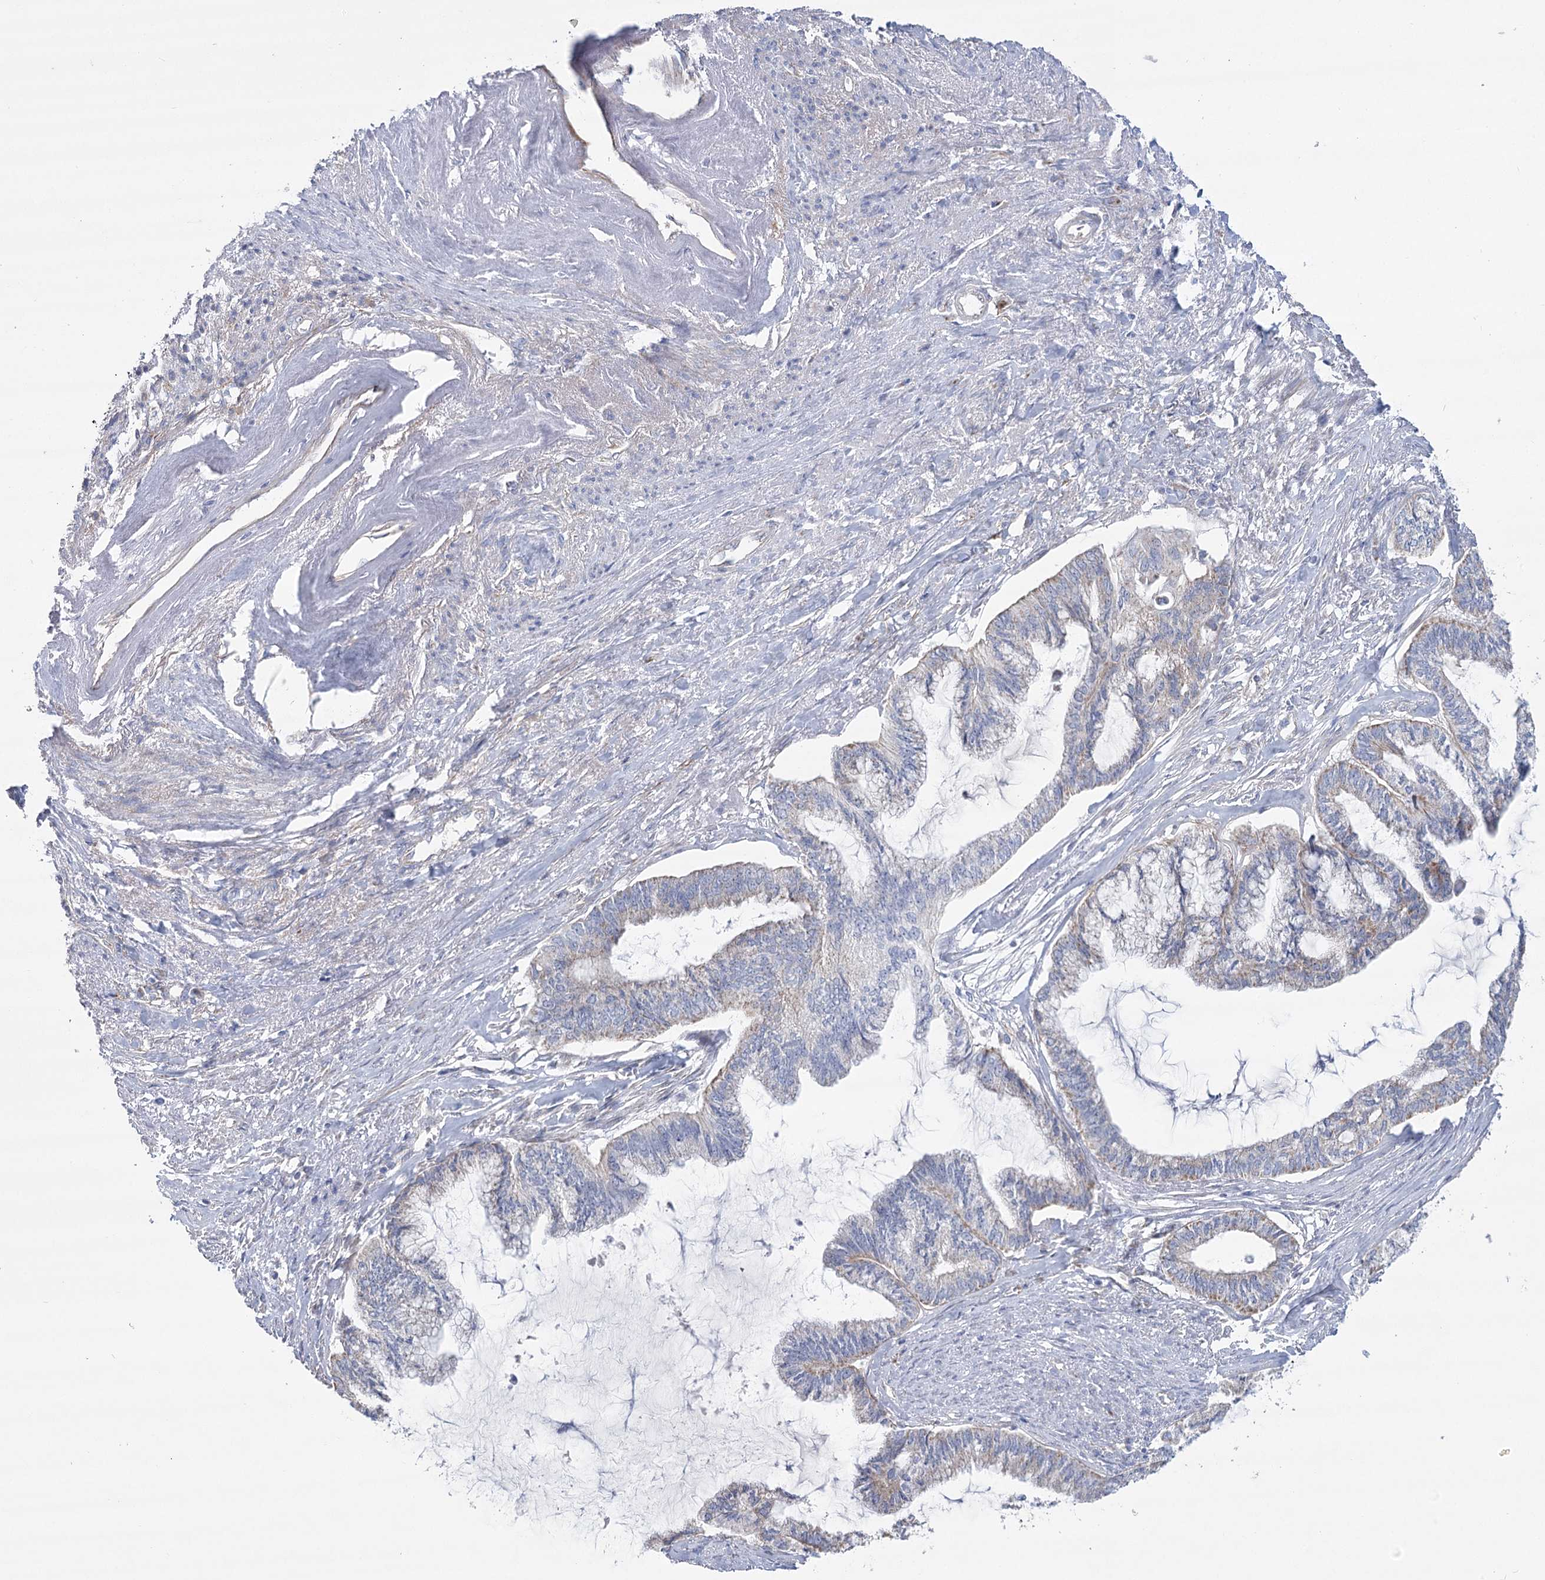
{"staining": {"intensity": "weak", "quantity": "<25%", "location": "cytoplasmic/membranous"}, "tissue": "endometrial cancer", "cell_type": "Tumor cells", "image_type": "cancer", "snomed": [{"axis": "morphology", "description": "Adenocarcinoma, NOS"}, {"axis": "topography", "description": "Endometrium"}], "caption": "An image of endometrial adenocarcinoma stained for a protein exhibits no brown staining in tumor cells.", "gene": "SNX7", "patient": {"sex": "female", "age": 86}}